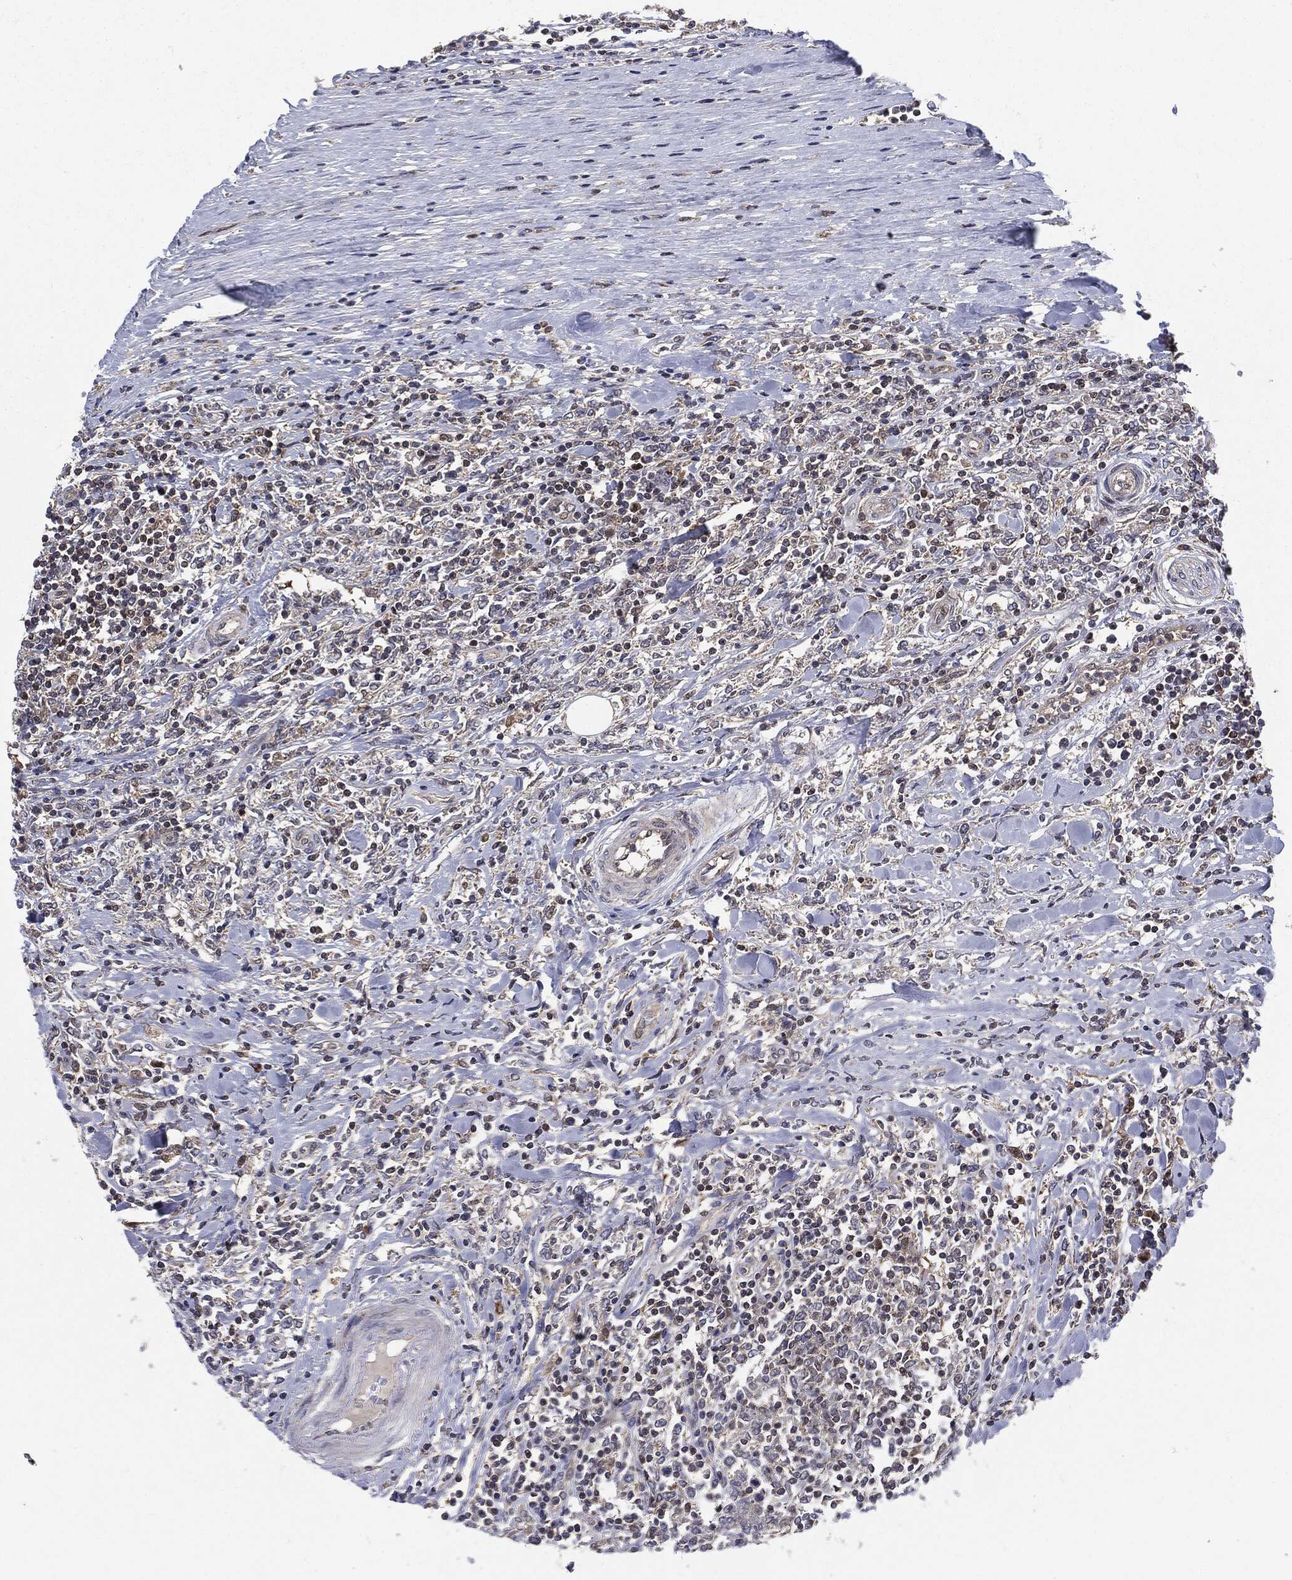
{"staining": {"intensity": "negative", "quantity": "none", "location": "none"}, "tissue": "lymphoma", "cell_type": "Tumor cells", "image_type": "cancer", "snomed": [{"axis": "morphology", "description": "Malignant lymphoma, non-Hodgkin's type, High grade"}, {"axis": "topography", "description": "Lymph node"}], "caption": "Tumor cells are negative for protein expression in human lymphoma.", "gene": "PTPA", "patient": {"sex": "female", "age": 84}}